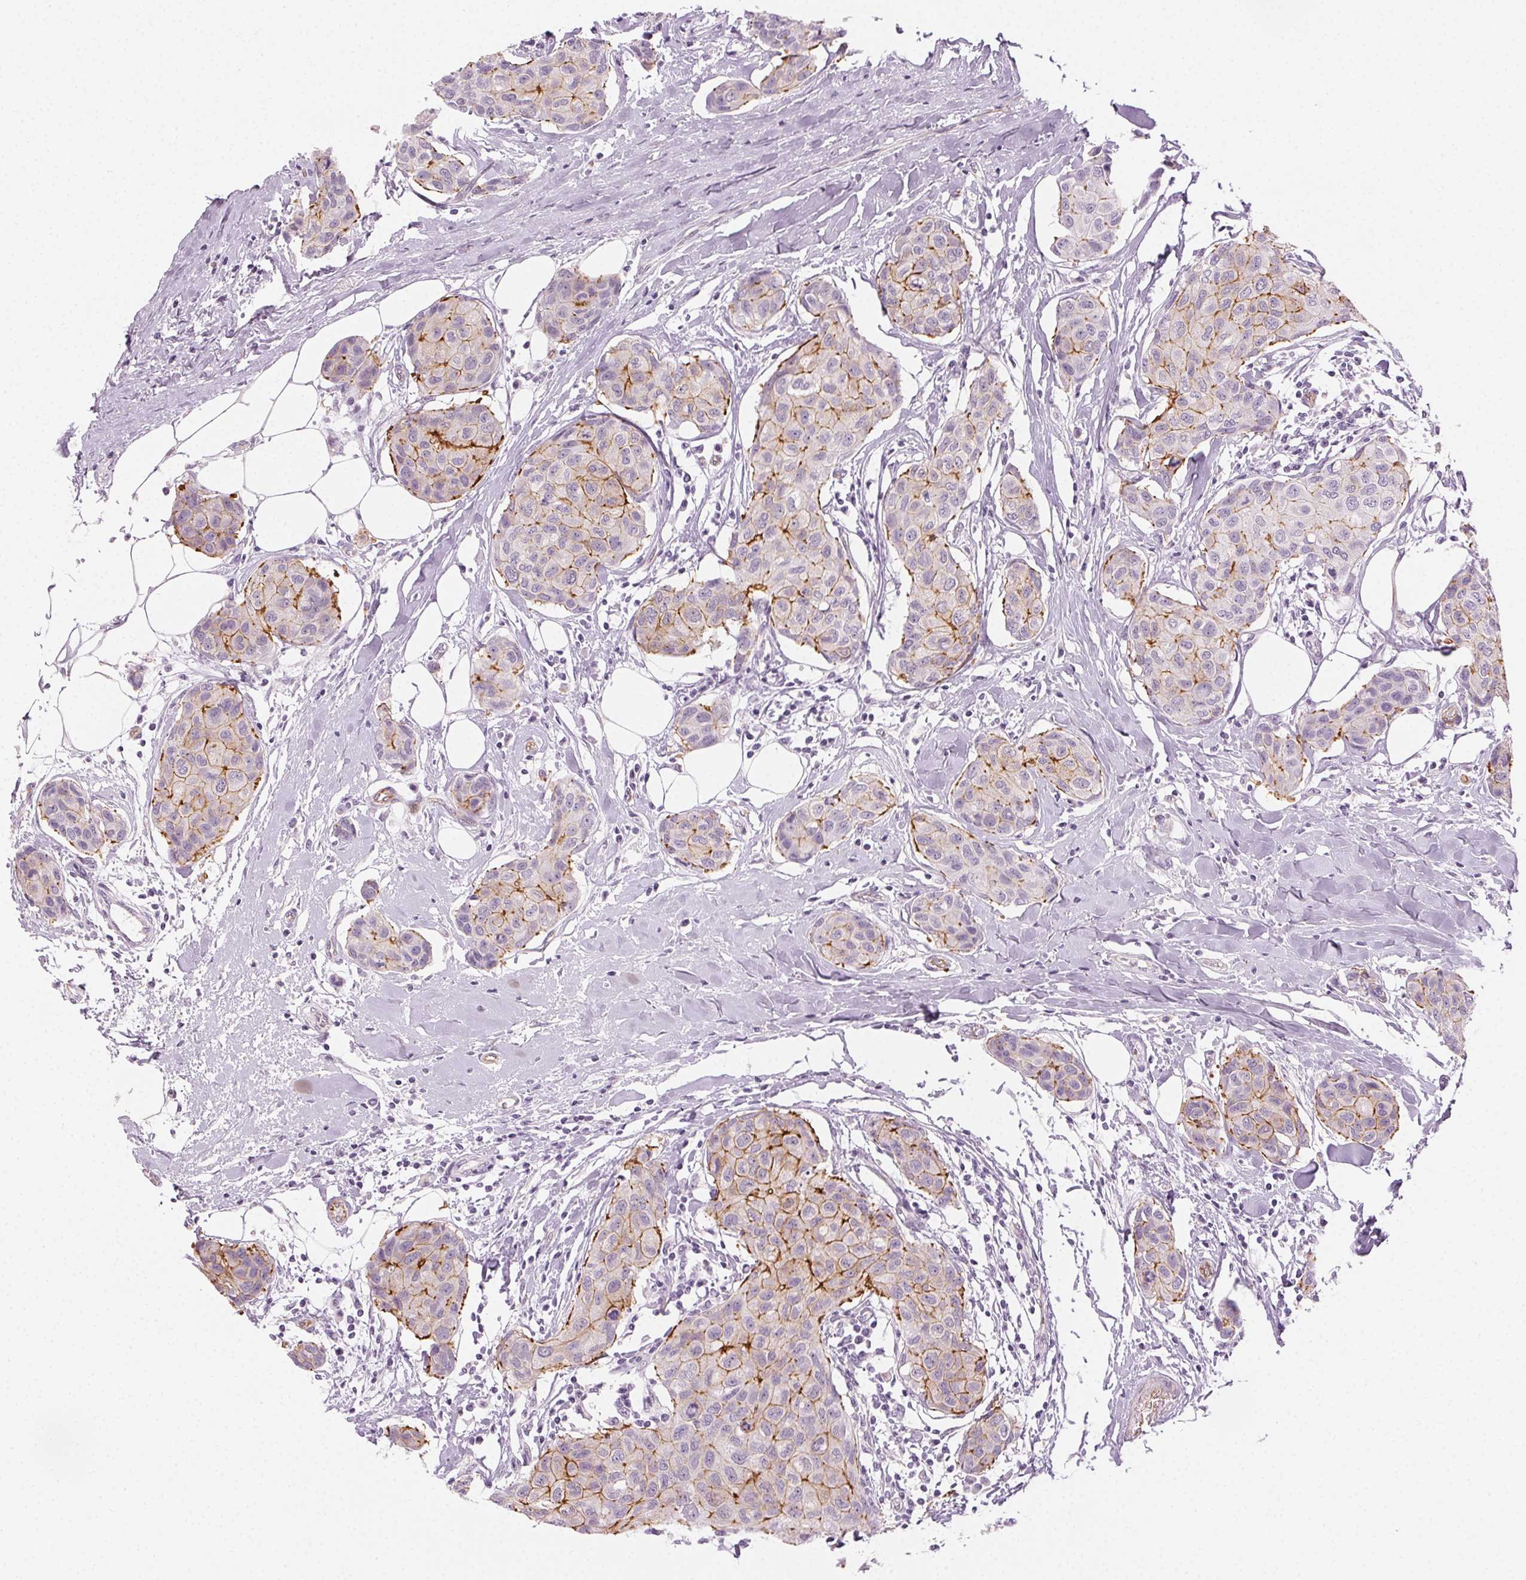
{"staining": {"intensity": "moderate", "quantity": "25%-75%", "location": "cytoplasmic/membranous"}, "tissue": "breast cancer", "cell_type": "Tumor cells", "image_type": "cancer", "snomed": [{"axis": "morphology", "description": "Duct carcinoma"}, {"axis": "topography", "description": "Breast"}], "caption": "DAB immunohistochemical staining of human breast cancer (intraductal carcinoma) exhibits moderate cytoplasmic/membranous protein expression in approximately 25%-75% of tumor cells.", "gene": "AIF1L", "patient": {"sex": "female", "age": 80}}